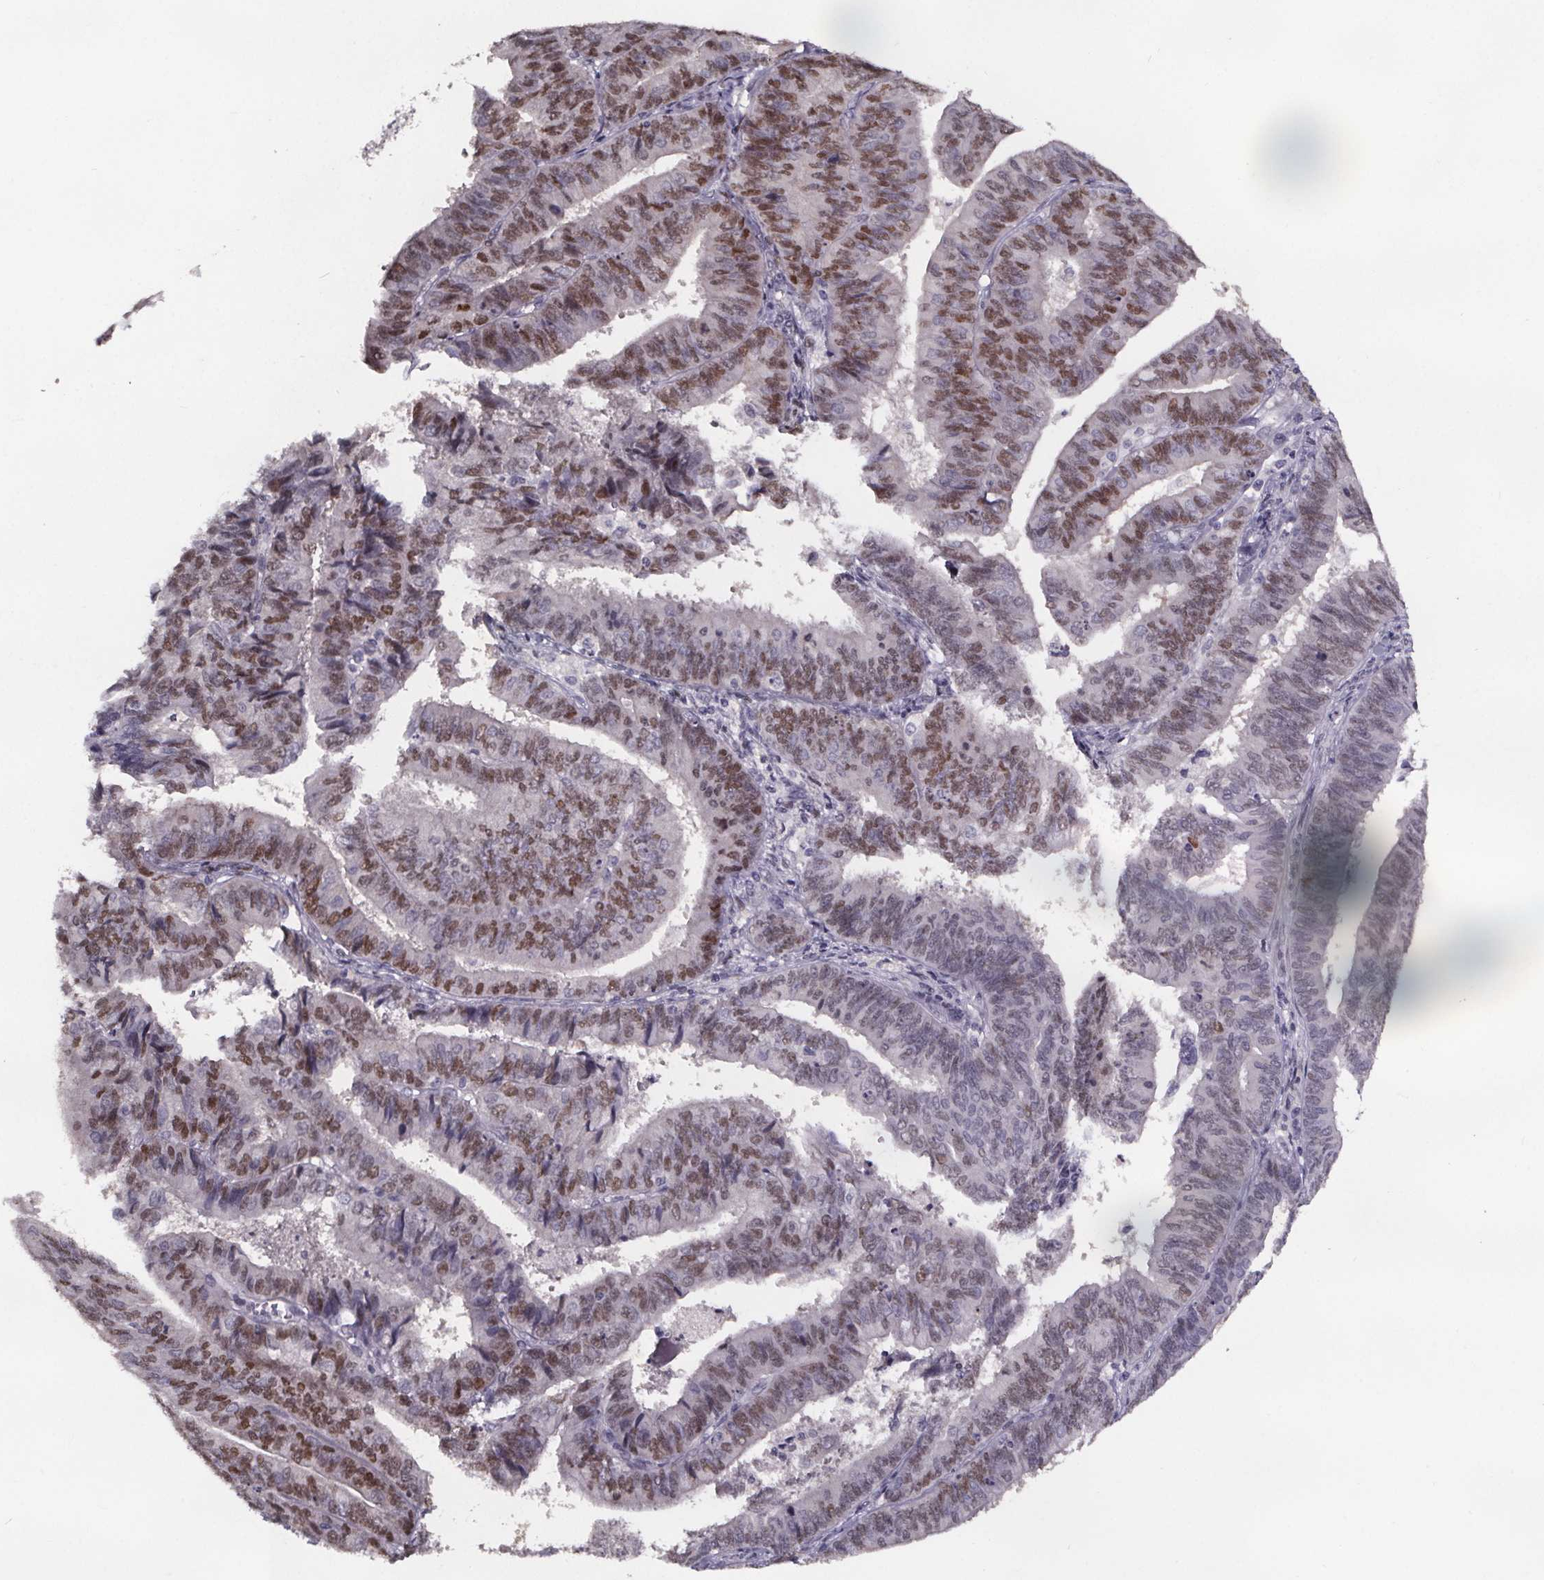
{"staining": {"intensity": "moderate", "quantity": "25%-75%", "location": "nuclear"}, "tissue": "endometrial cancer", "cell_type": "Tumor cells", "image_type": "cancer", "snomed": [{"axis": "morphology", "description": "Adenocarcinoma, NOS"}, {"axis": "topography", "description": "Endometrium"}], "caption": "A medium amount of moderate nuclear expression is present in approximately 25%-75% of tumor cells in endometrial adenocarcinoma tissue.", "gene": "AR", "patient": {"sex": "female", "age": 73}}